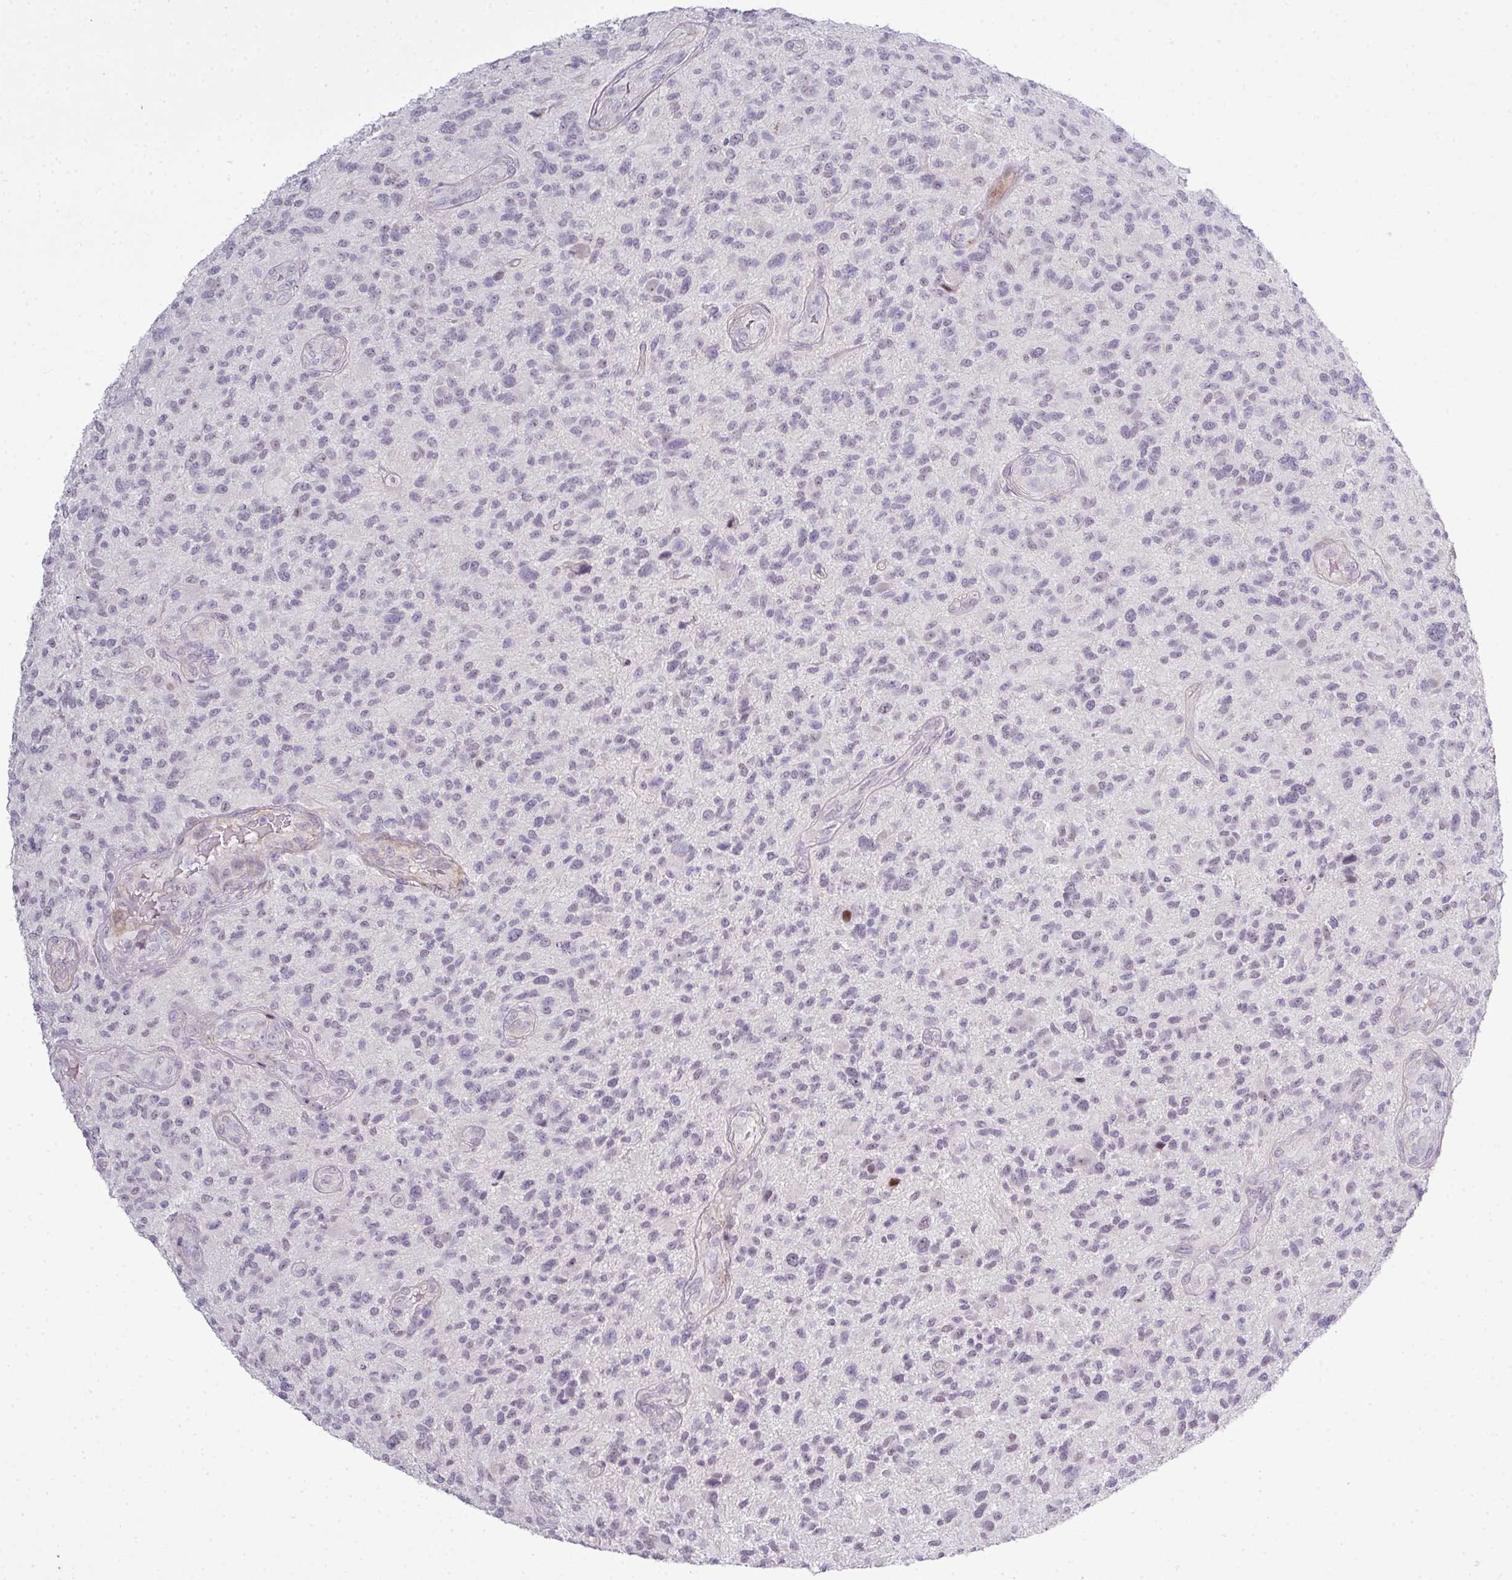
{"staining": {"intensity": "moderate", "quantity": "<25%", "location": "nuclear"}, "tissue": "glioma", "cell_type": "Tumor cells", "image_type": "cancer", "snomed": [{"axis": "morphology", "description": "Glioma, malignant, High grade"}, {"axis": "topography", "description": "Brain"}], "caption": "Glioma stained with a protein marker reveals moderate staining in tumor cells.", "gene": "ZNF688", "patient": {"sex": "male", "age": 47}}